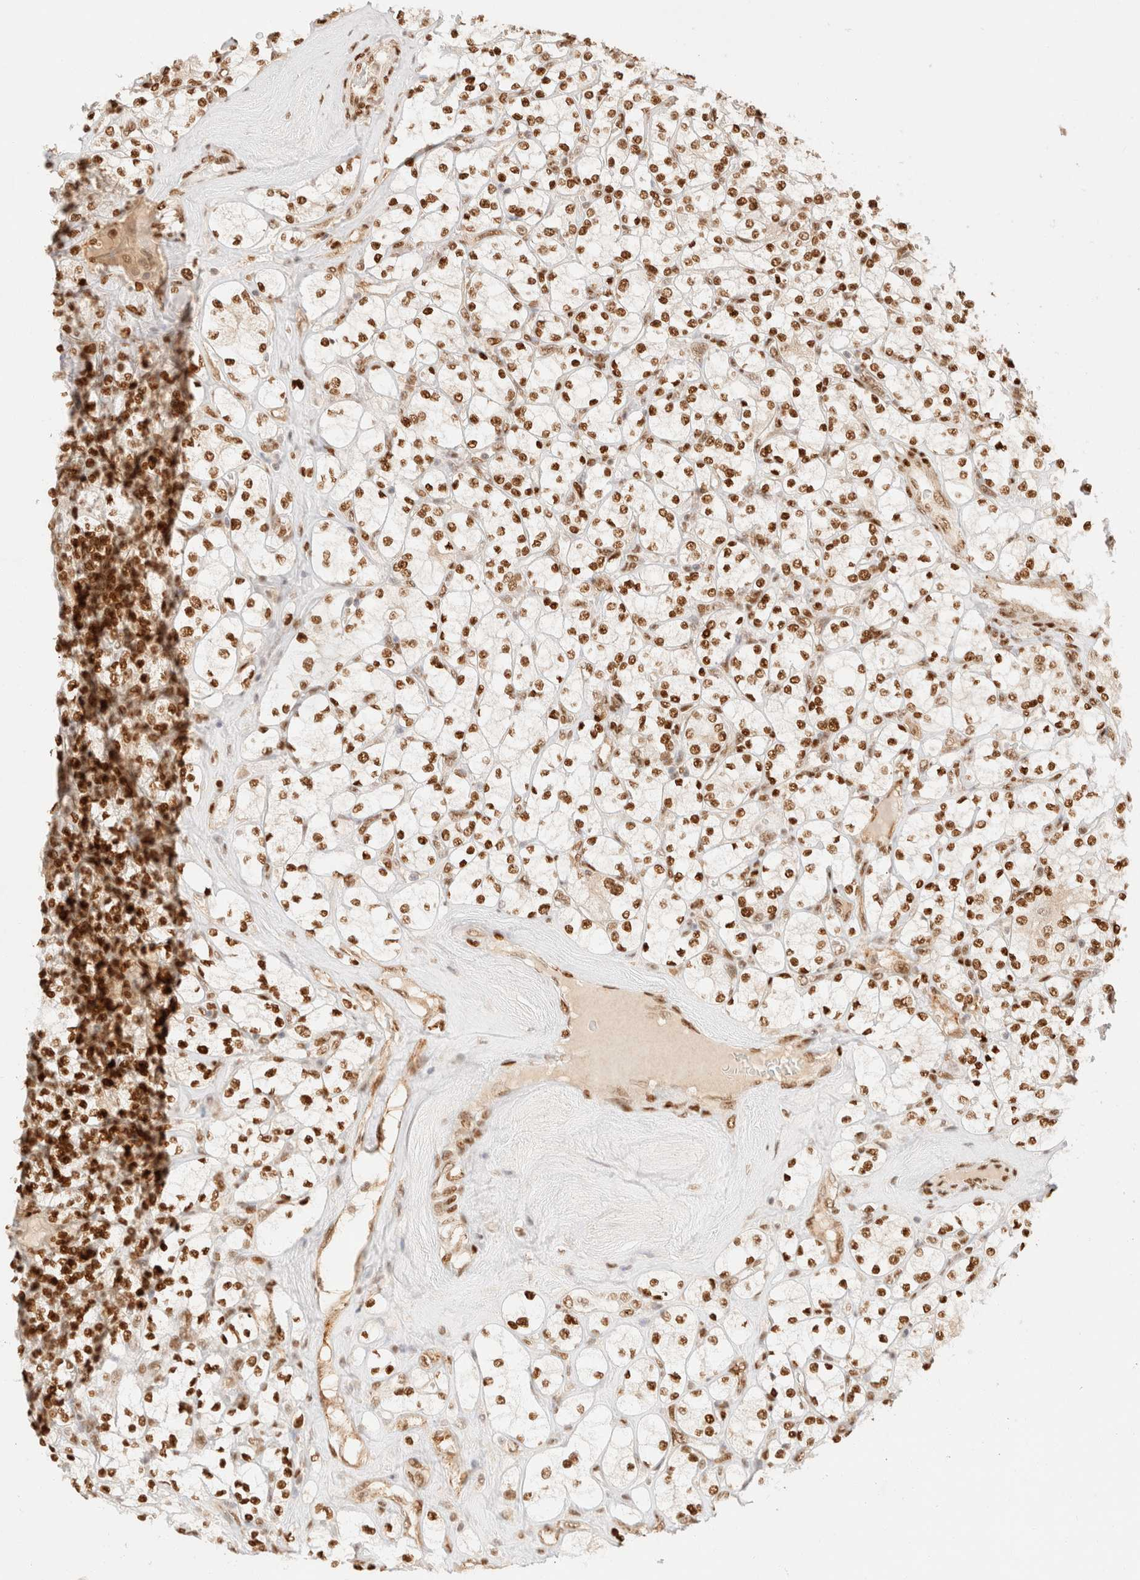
{"staining": {"intensity": "strong", "quantity": ">75%", "location": "nuclear"}, "tissue": "renal cancer", "cell_type": "Tumor cells", "image_type": "cancer", "snomed": [{"axis": "morphology", "description": "Adenocarcinoma, NOS"}, {"axis": "topography", "description": "Kidney"}], "caption": "This micrograph reveals immunohistochemistry staining of adenocarcinoma (renal), with high strong nuclear staining in about >75% of tumor cells.", "gene": "ZNF768", "patient": {"sex": "male", "age": 77}}